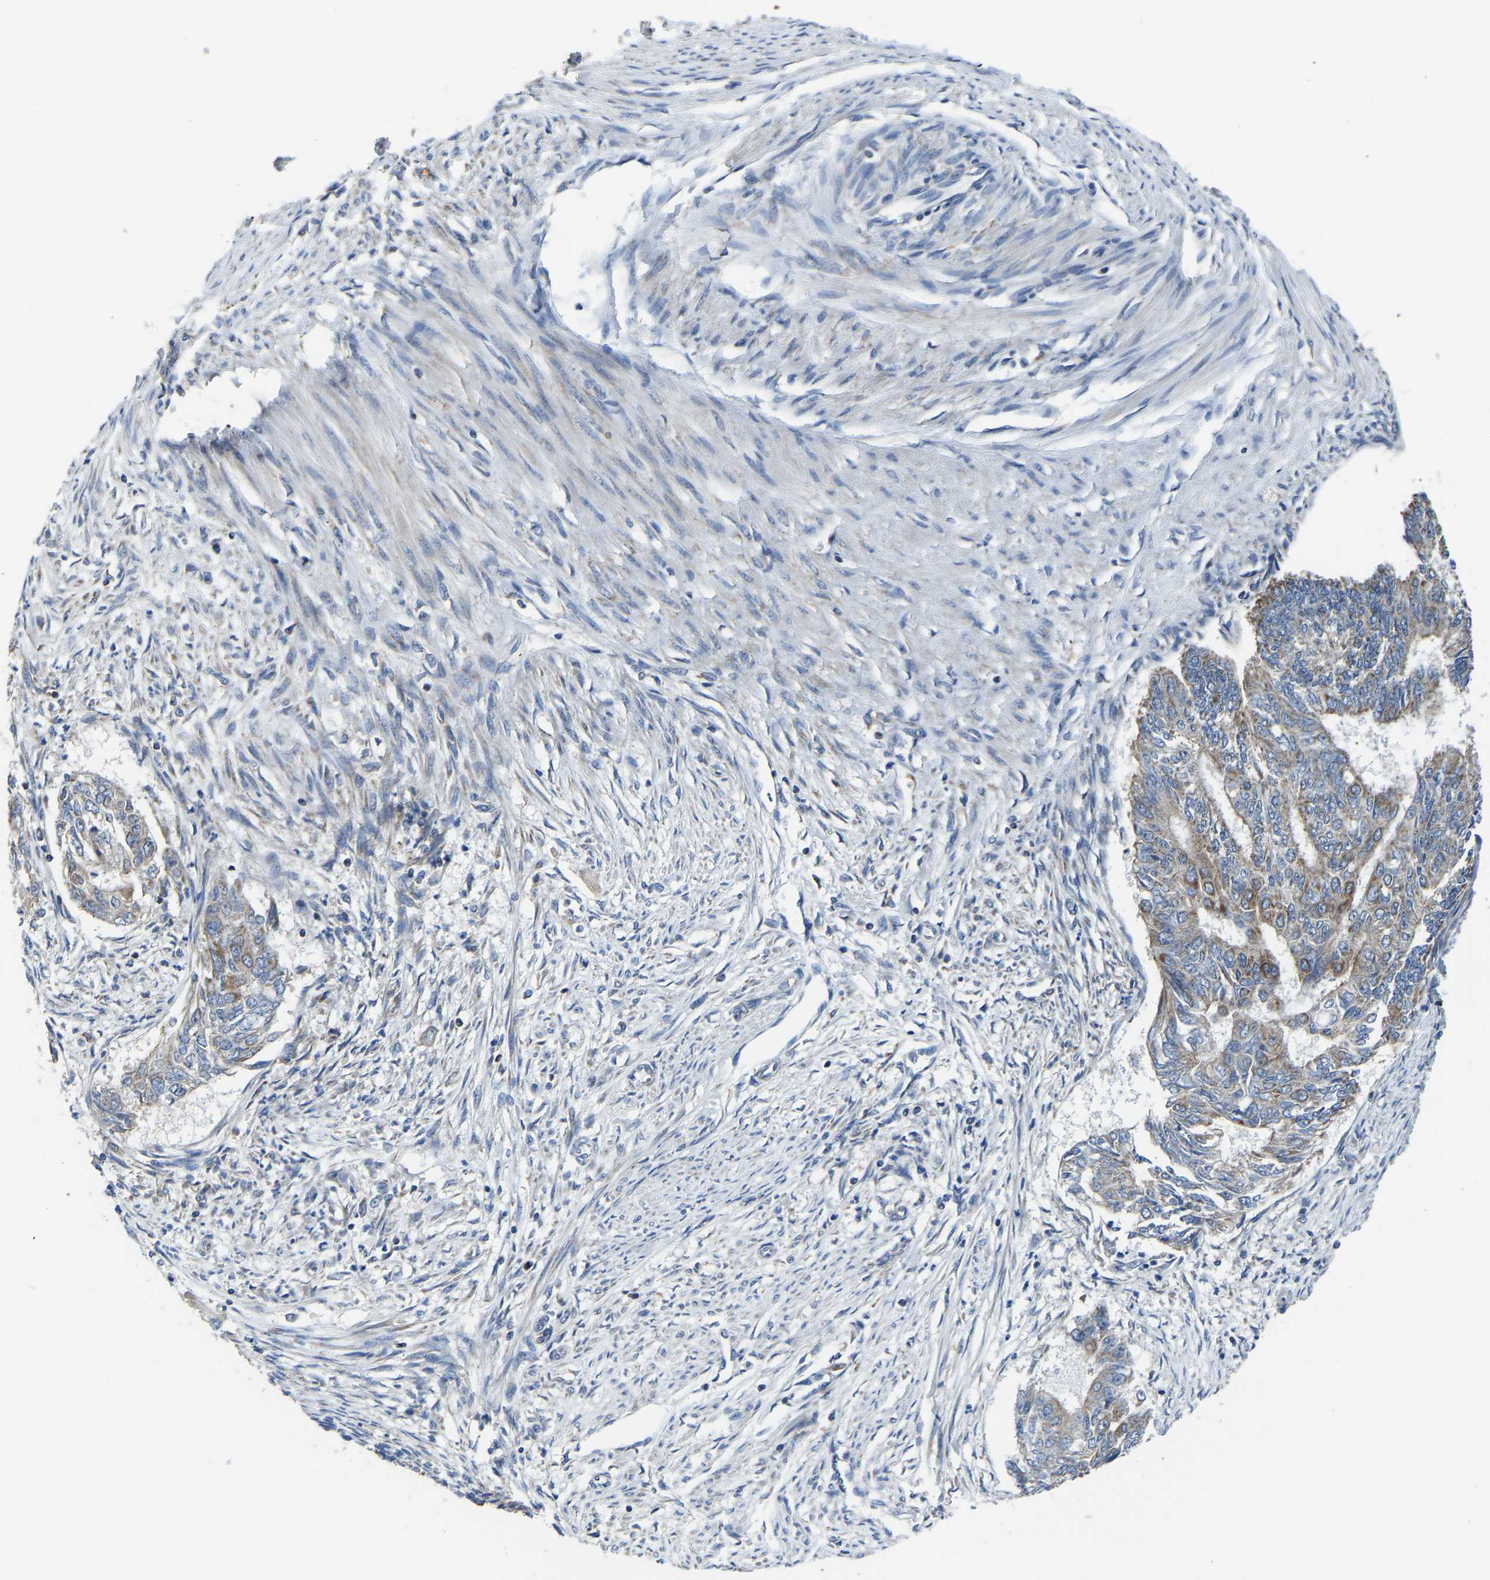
{"staining": {"intensity": "weak", "quantity": ">75%", "location": "cytoplasmic/membranous"}, "tissue": "endometrial cancer", "cell_type": "Tumor cells", "image_type": "cancer", "snomed": [{"axis": "morphology", "description": "Adenocarcinoma, NOS"}, {"axis": "topography", "description": "Endometrium"}], "caption": "Protein staining exhibits weak cytoplasmic/membranous positivity in approximately >75% of tumor cells in adenocarcinoma (endometrial).", "gene": "AGK", "patient": {"sex": "female", "age": 32}}